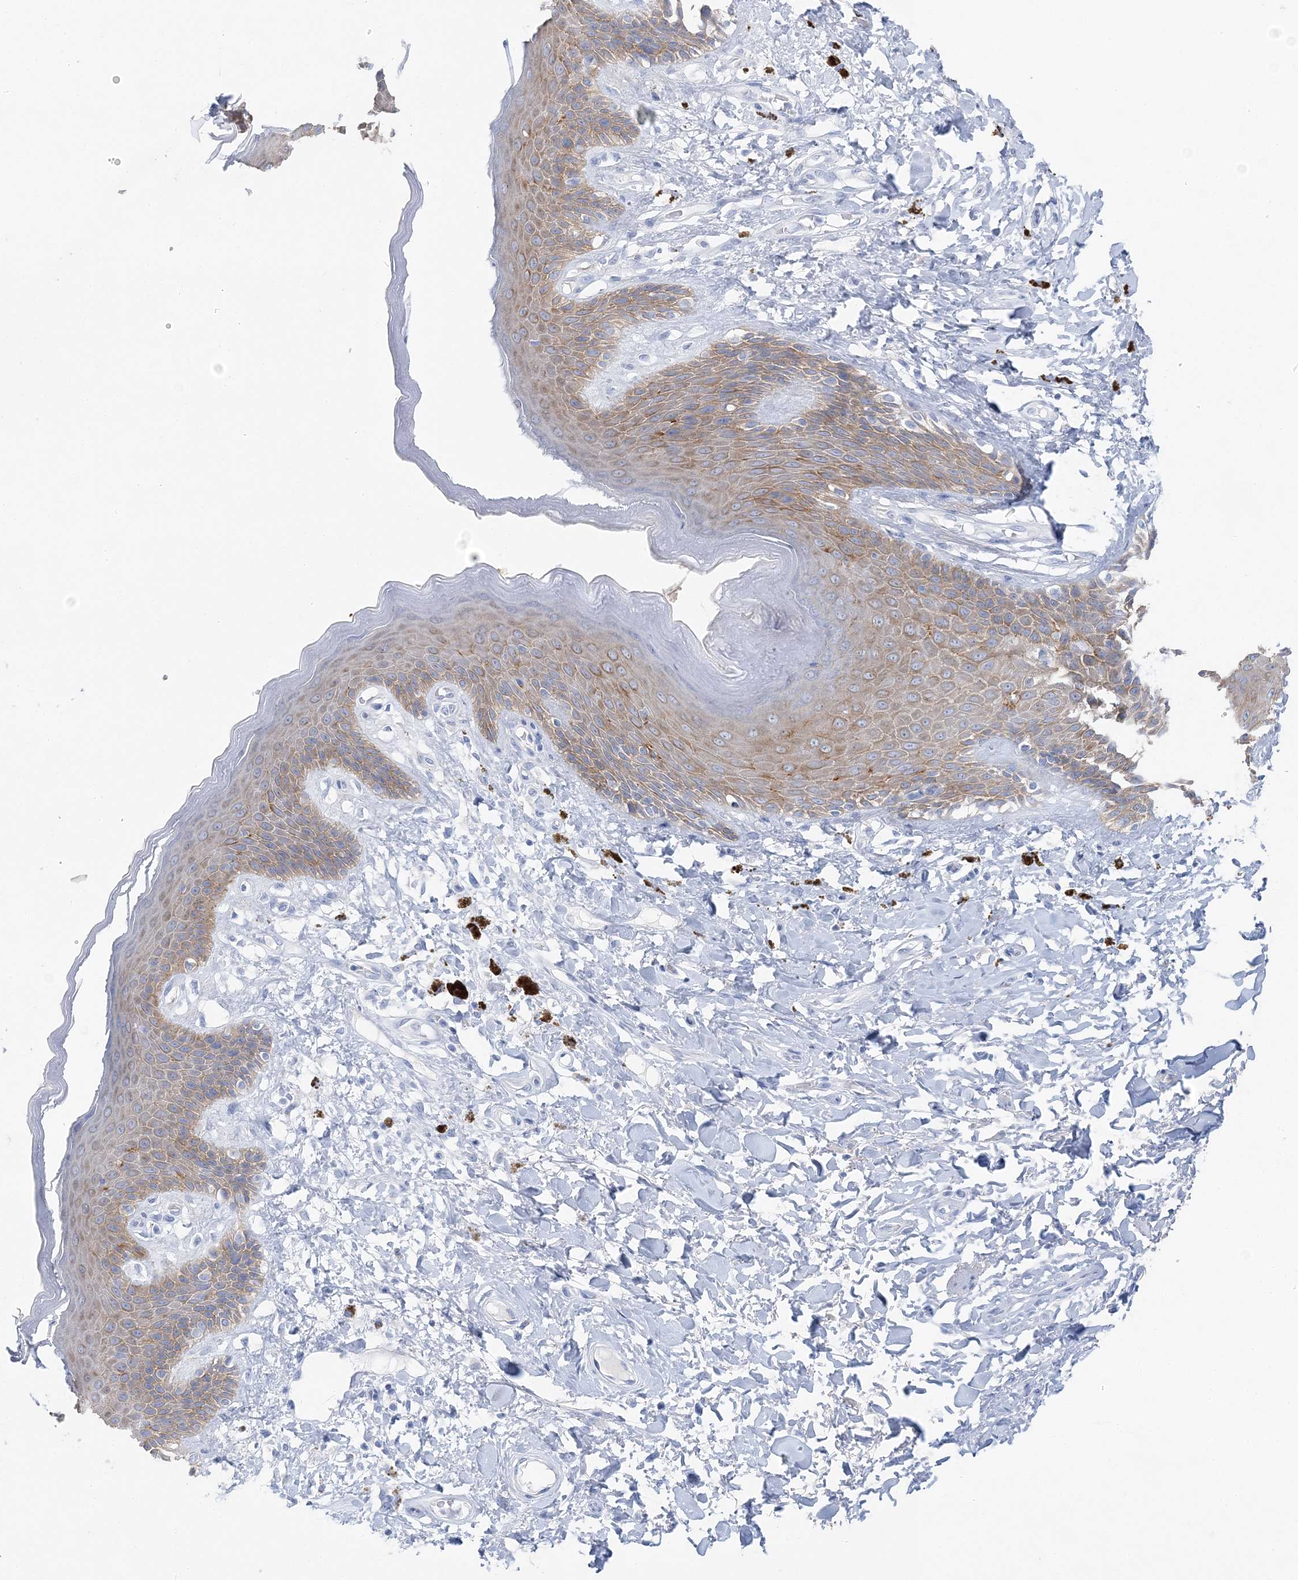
{"staining": {"intensity": "moderate", "quantity": ">75%", "location": "cytoplasmic/membranous"}, "tissue": "skin", "cell_type": "Epidermal cells", "image_type": "normal", "snomed": [{"axis": "morphology", "description": "Normal tissue, NOS"}, {"axis": "topography", "description": "Anal"}], "caption": "IHC photomicrograph of unremarkable human skin stained for a protein (brown), which exhibits medium levels of moderate cytoplasmic/membranous positivity in about >75% of epidermal cells.", "gene": "SLC5A6", "patient": {"sex": "female", "age": 78}}